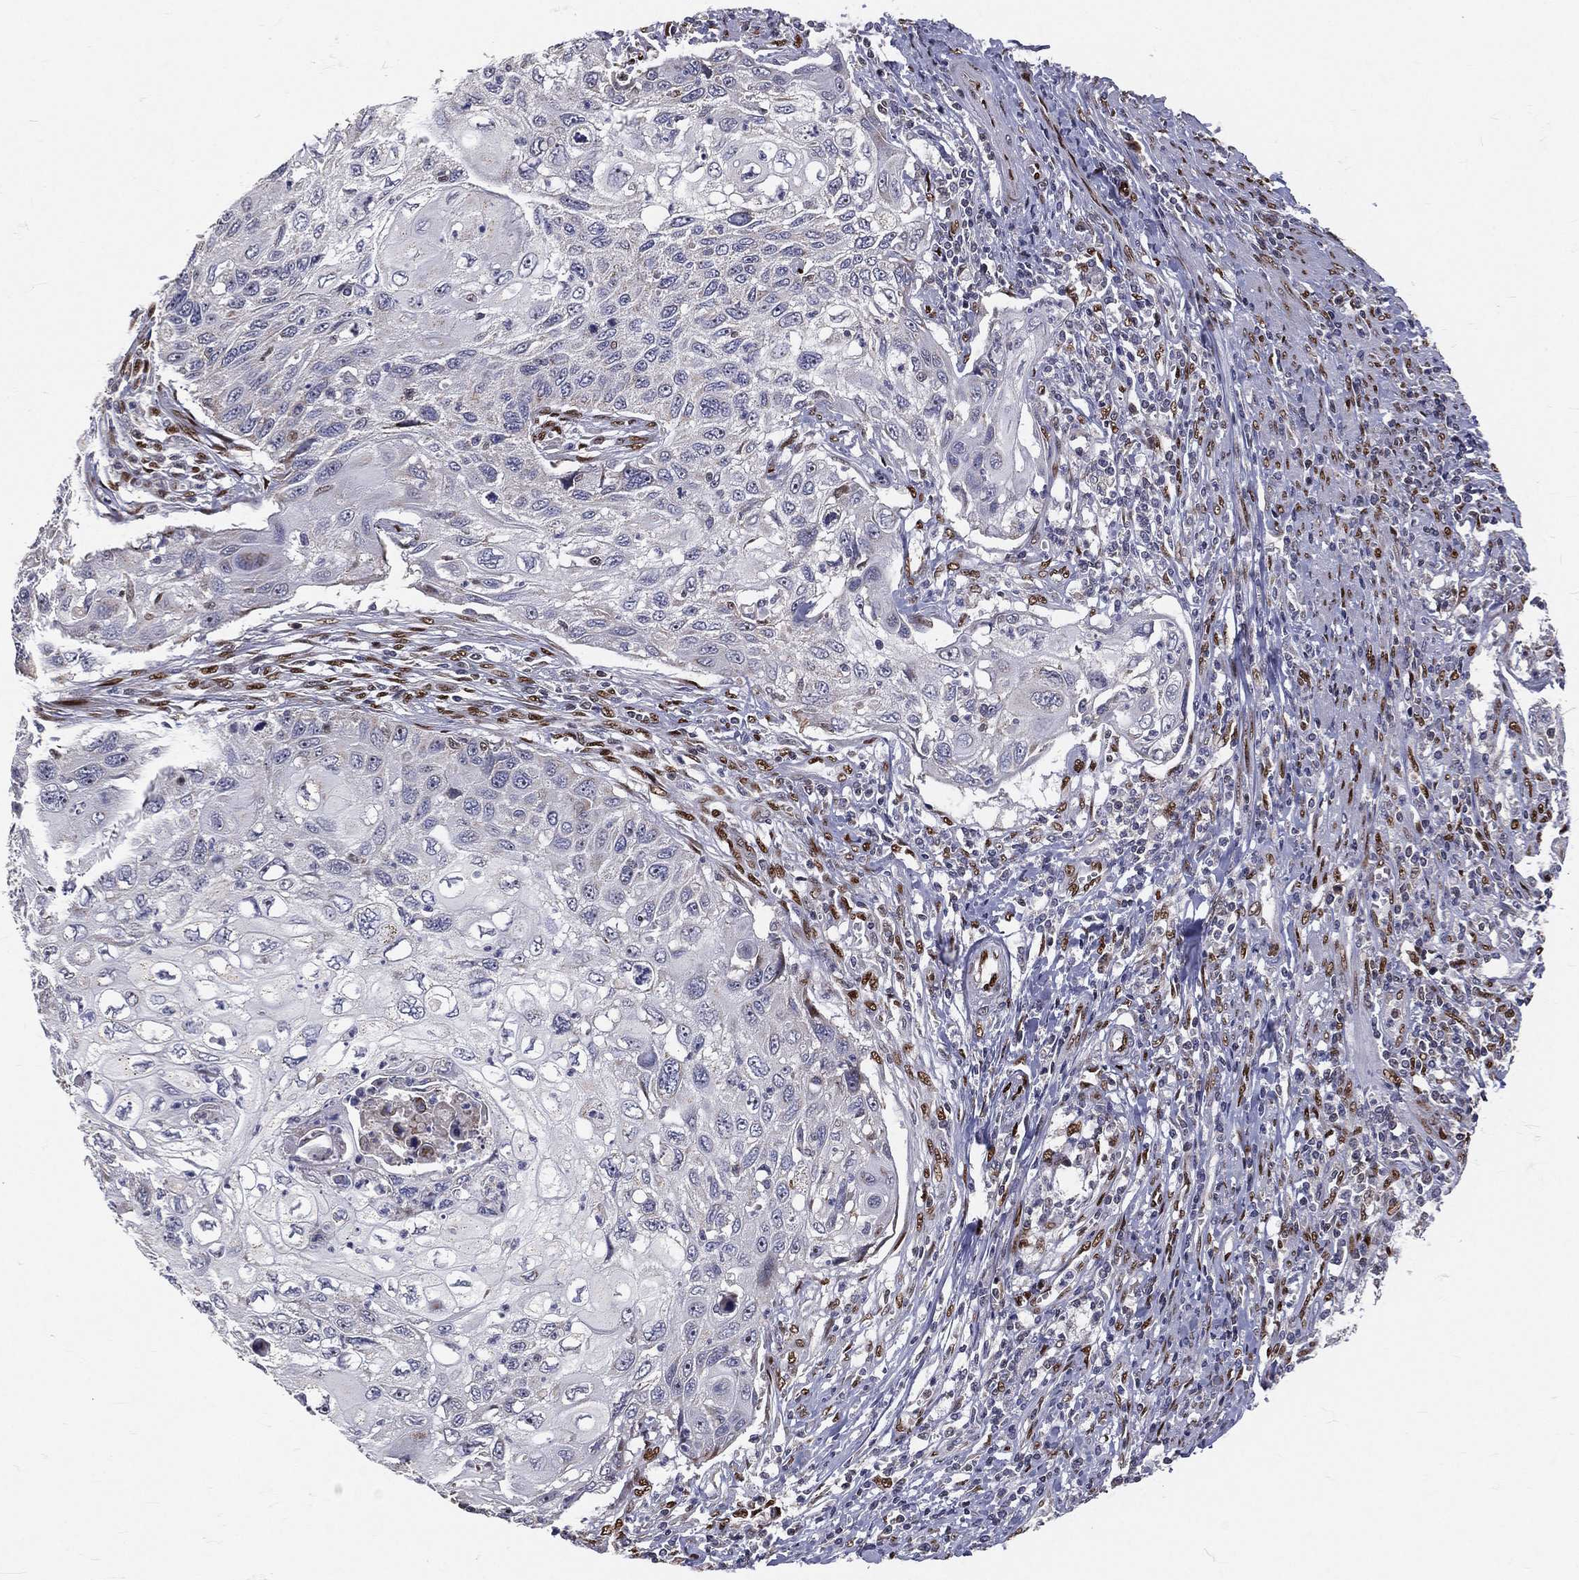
{"staining": {"intensity": "negative", "quantity": "none", "location": "none"}, "tissue": "cervical cancer", "cell_type": "Tumor cells", "image_type": "cancer", "snomed": [{"axis": "morphology", "description": "Squamous cell carcinoma, NOS"}, {"axis": "topography", "description": "Cervix"}], "caption": "Protein analysis of cervical cancer shows no significant positivity in tumor cells.", "gene": "ZEB1", "patient": {"sex": "female", "age": 70}}